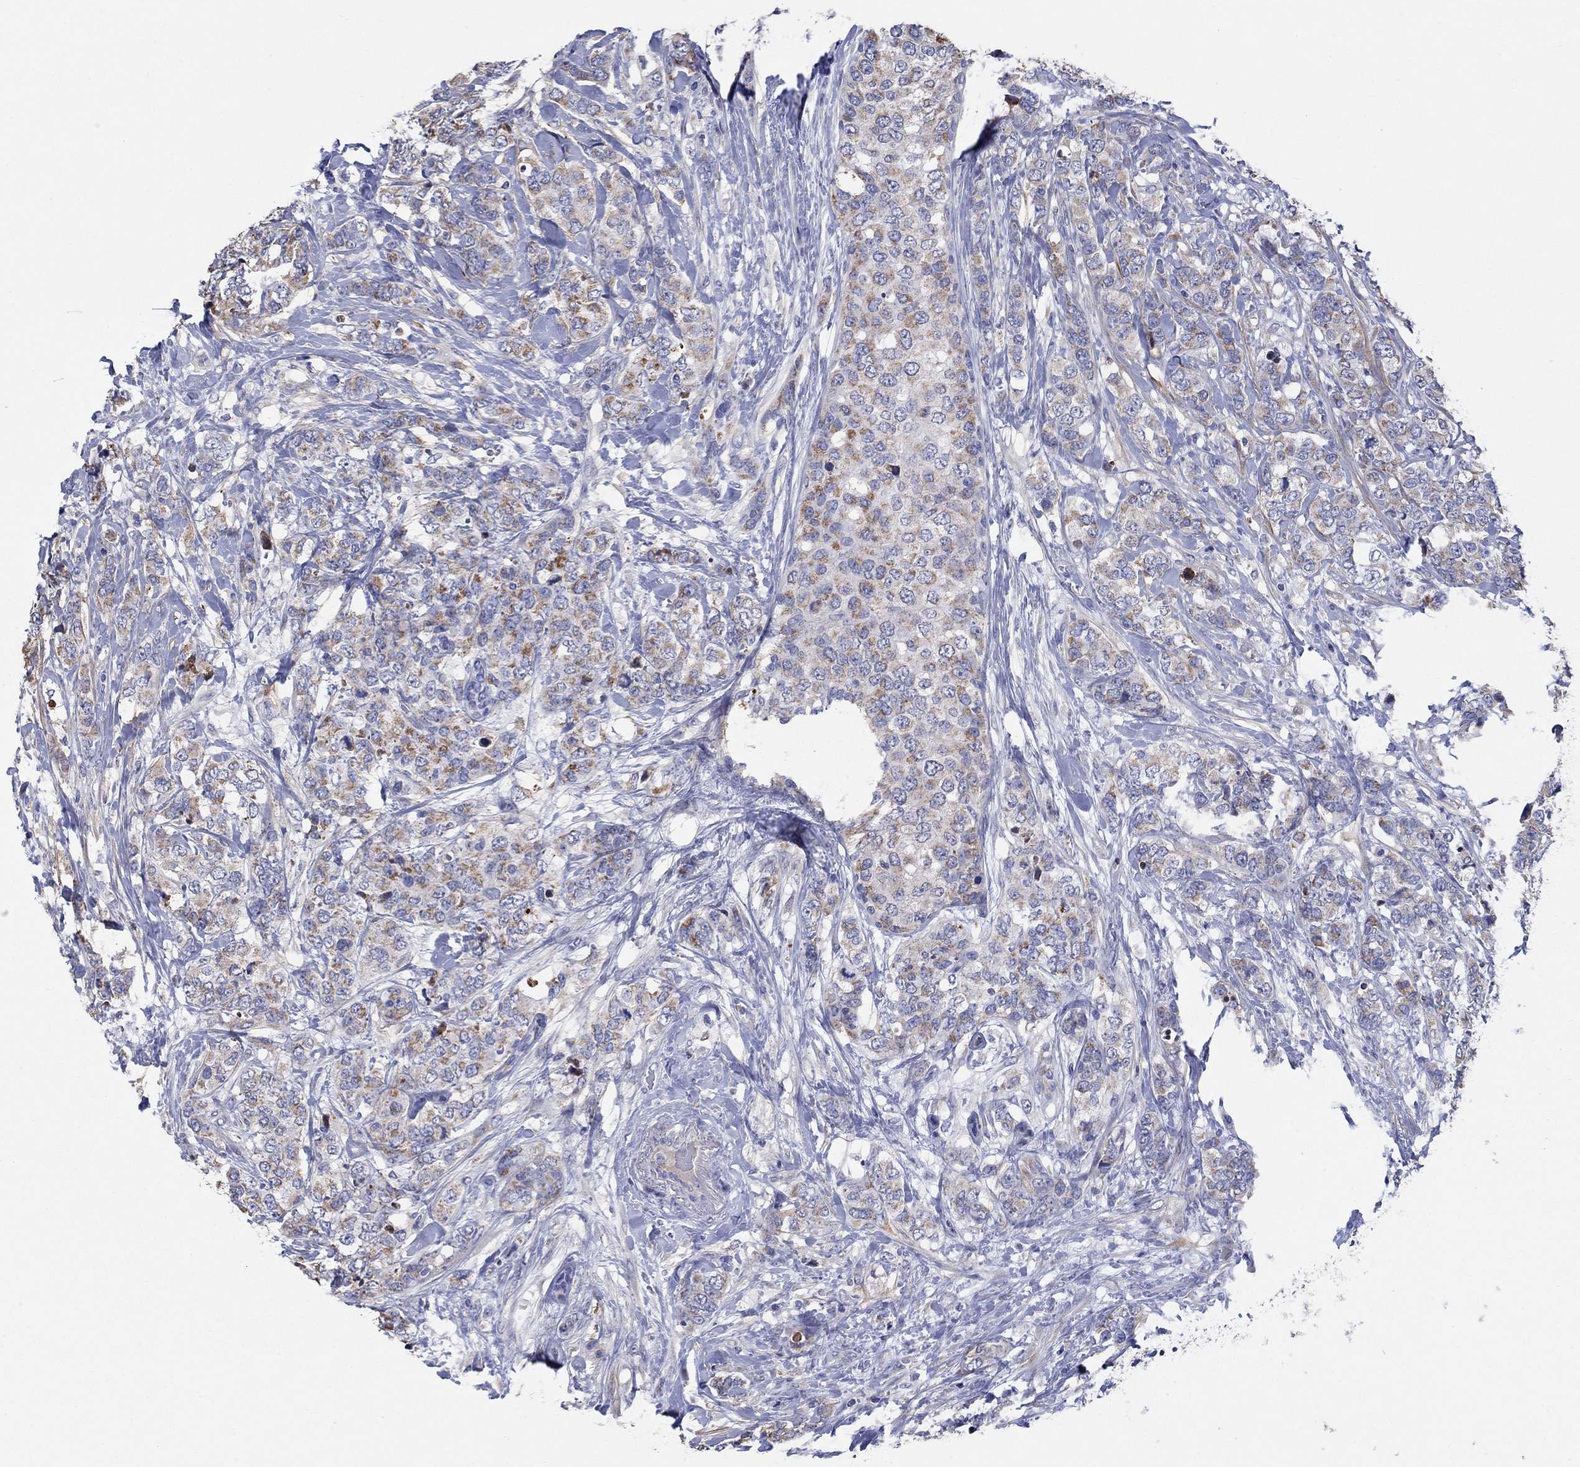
{"staining": {"intensity": "moderate", "quantity": ">75%", "location": "cytoplasmic/membranous"}, "tissue": "breast cancer", "cell_type": "Tumor cells", "image_type": "cancer", "snomed": [{"axis": "morphology", "description": "Lobular carcinoma"}, {"axis": "topography", "description": "Breast"}], "caption": "The histopathology image demonstrates staining of breast lobular carcinoma, revealing moderate cytoplasmic/membranous protein positivity (brown color) within tumor cells.", "gene": "CLVS1", "patient": {"sex": "female", "age": 59}}